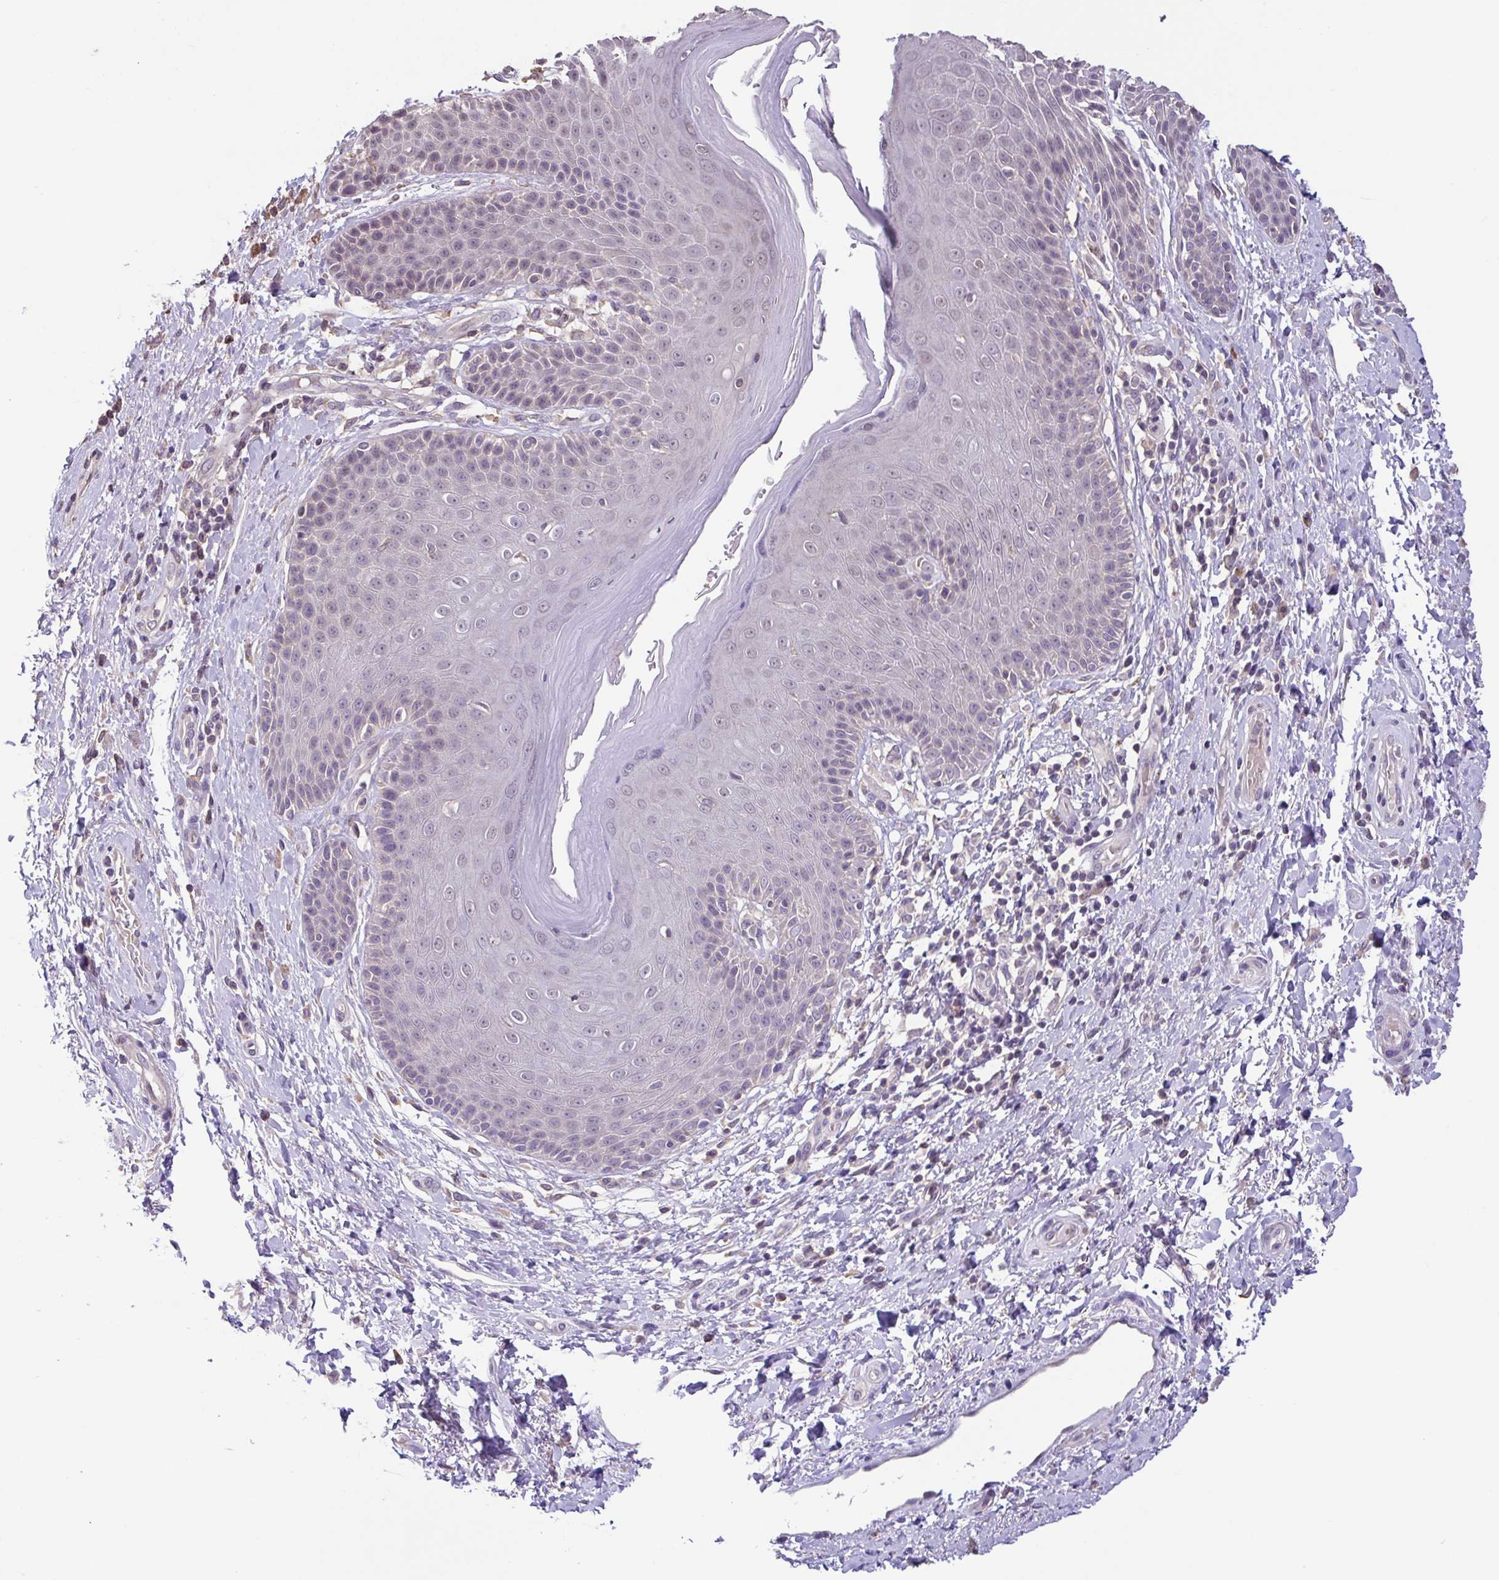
{"staining": {"intensity": "weak", "quantity": "<25%", "location": "cytoplasmic/membranous"}, "tissue": "skin", "cell_type": "Epidermal cells", "image_type": "normal", "snomed": [{"axis": "morphology", "description": "Normal tissue, NOS"}, {"axis": "topography", "description": "Anal"}, {"axis": "topography", "description": "Peripheral nerve tissue"}], "caption": "IHC of benign human skin reveals no positivity in epidermal cells. The staining was performed using DAB (3,3'-diaminobenzidine) to visualize the protein expression in brown, while the nuclei were stained in blue with hematoxylin (Magnification: 20x).", "gene": "ACTRT2", "patient": {"sex": "male", "age": 51}}